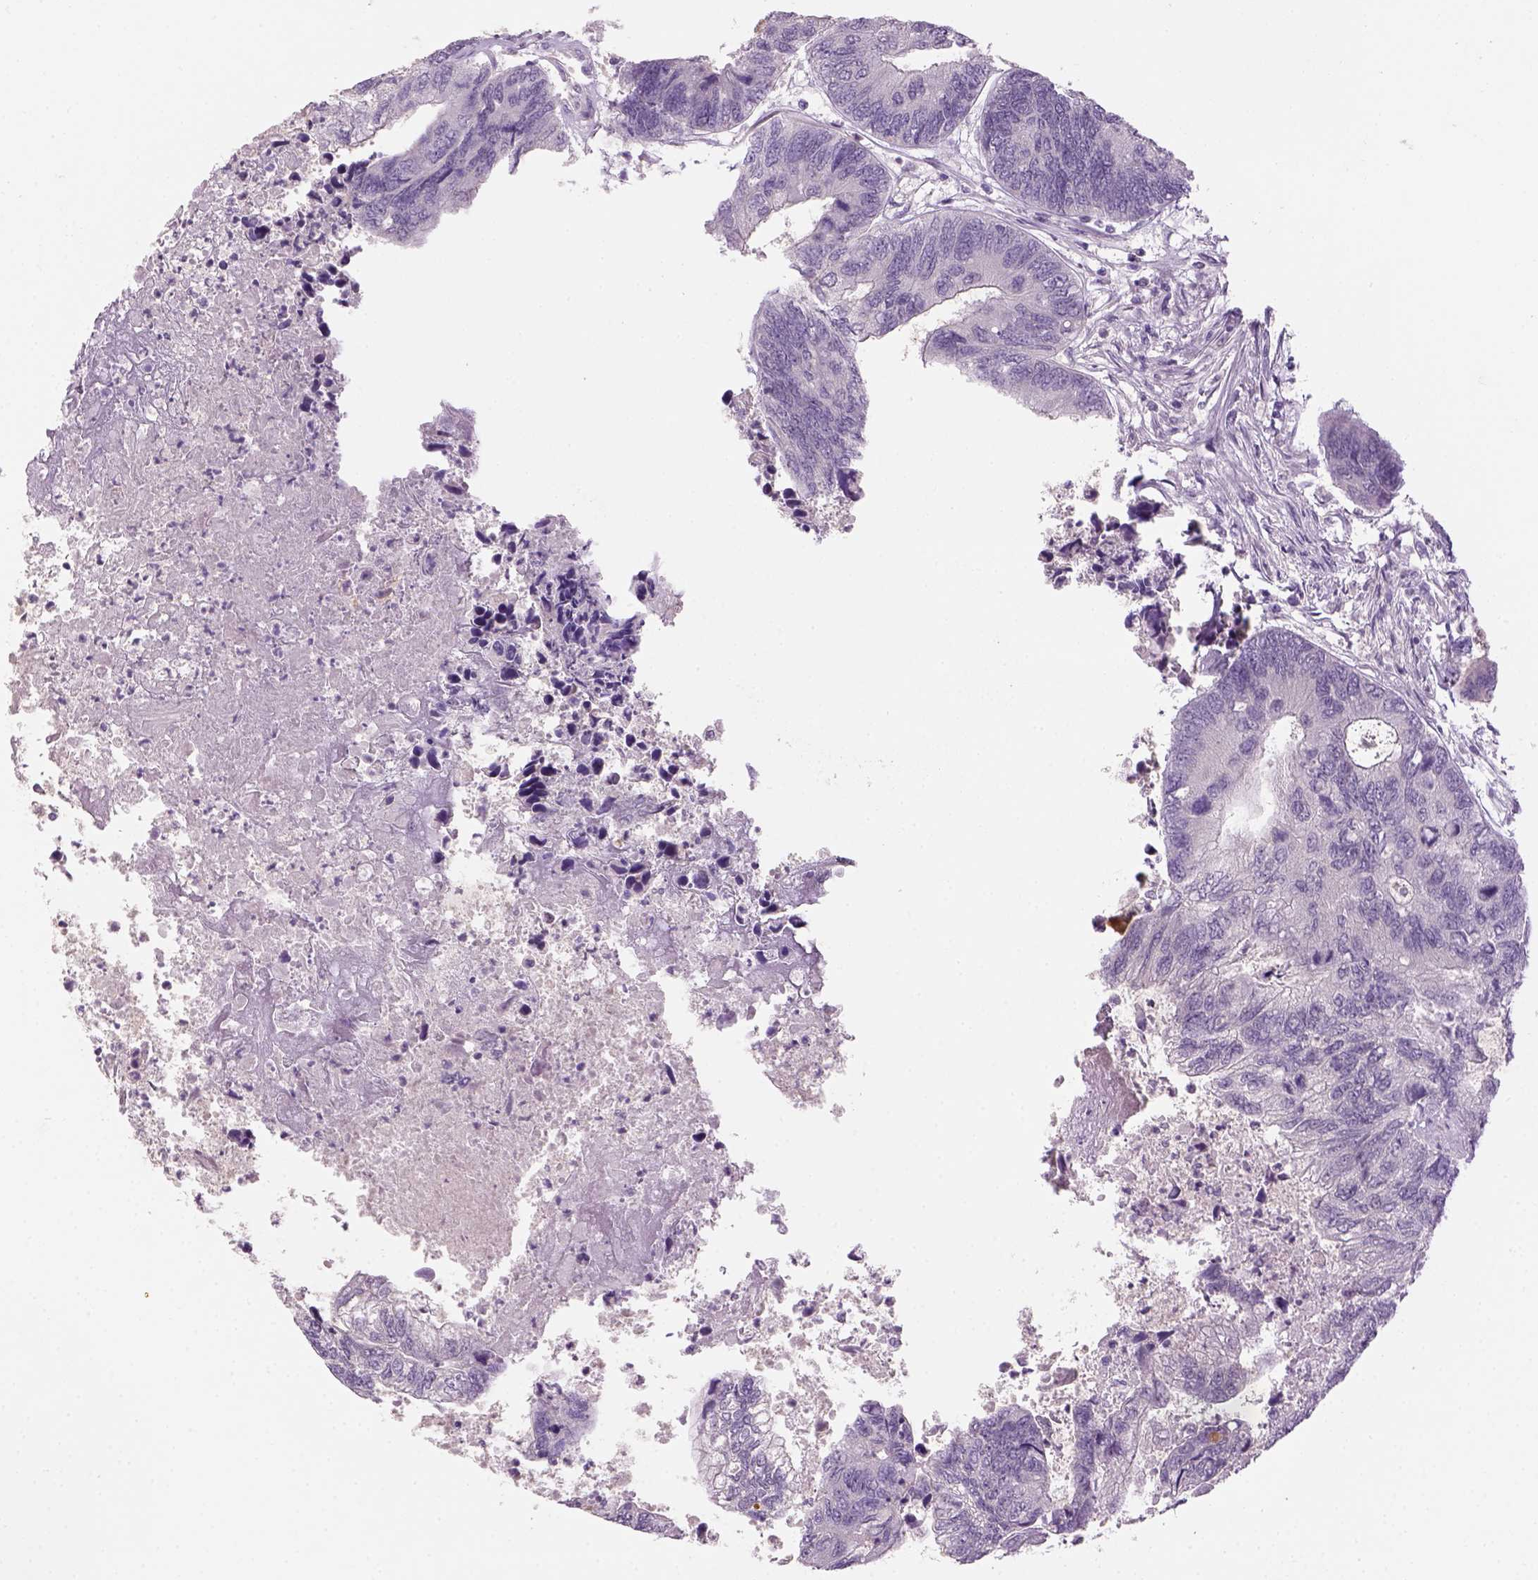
{"staining": {"intensity": "negative", "quantity": "none", "location": "none"}, "tissue": "colorectal cancer", "cell_type": "Tumor cells", "image_type": "cancer", "snomed": [{"axis": "morphology", "description": "Adenocarcinoma, NOS"}, {"axis": "topography", "description": "Colon"}], "caption": "High magnification brightfield microscopy of colorectal adenocarcinoma stained with DAB (3,3'-diaminobenzidine) (brown) and counterstained with hematoxylin (blue): tumor cells show no significant staining.", "gene": "GFI1B", "patient": {"sex": "female", "age": 67}}